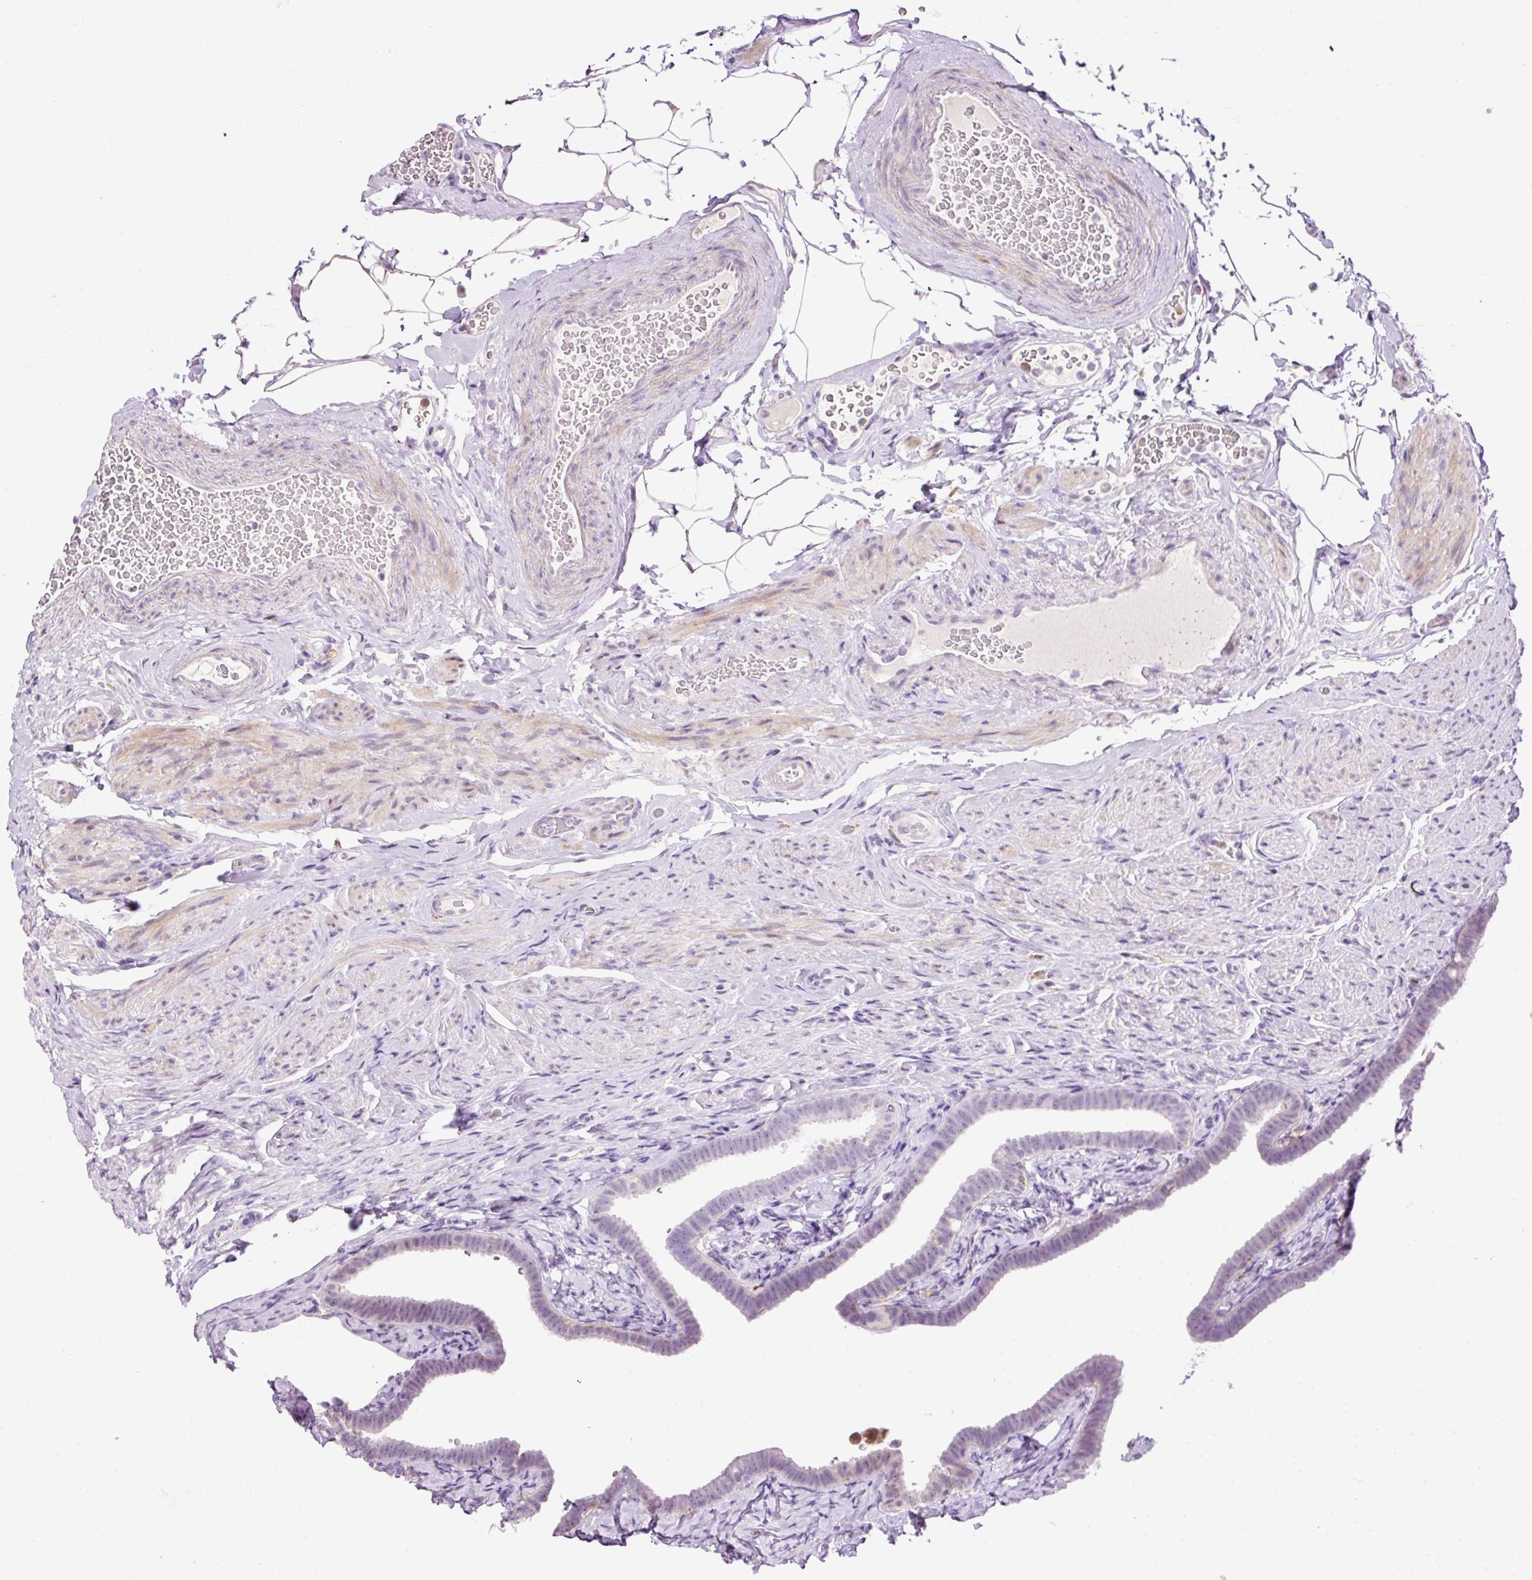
{"staining": {"intensity": "negative", "quantity": "none", "location": "none"}, "tissue": "fallopian tube", "cell_type": "Glandular cells", "image_type": "normal", "snomed": [{"axis": "morphology", "description": "Normal tissue, NOS"}, {"axis": "topography", "description": "Fallopian tube"}], "caption": "A photomicrograph of fallopian tube stained for a protein shows no brown staining in glandular cells.", "gene": "LY86", "patient": {"sex": "female", "age": 69}}